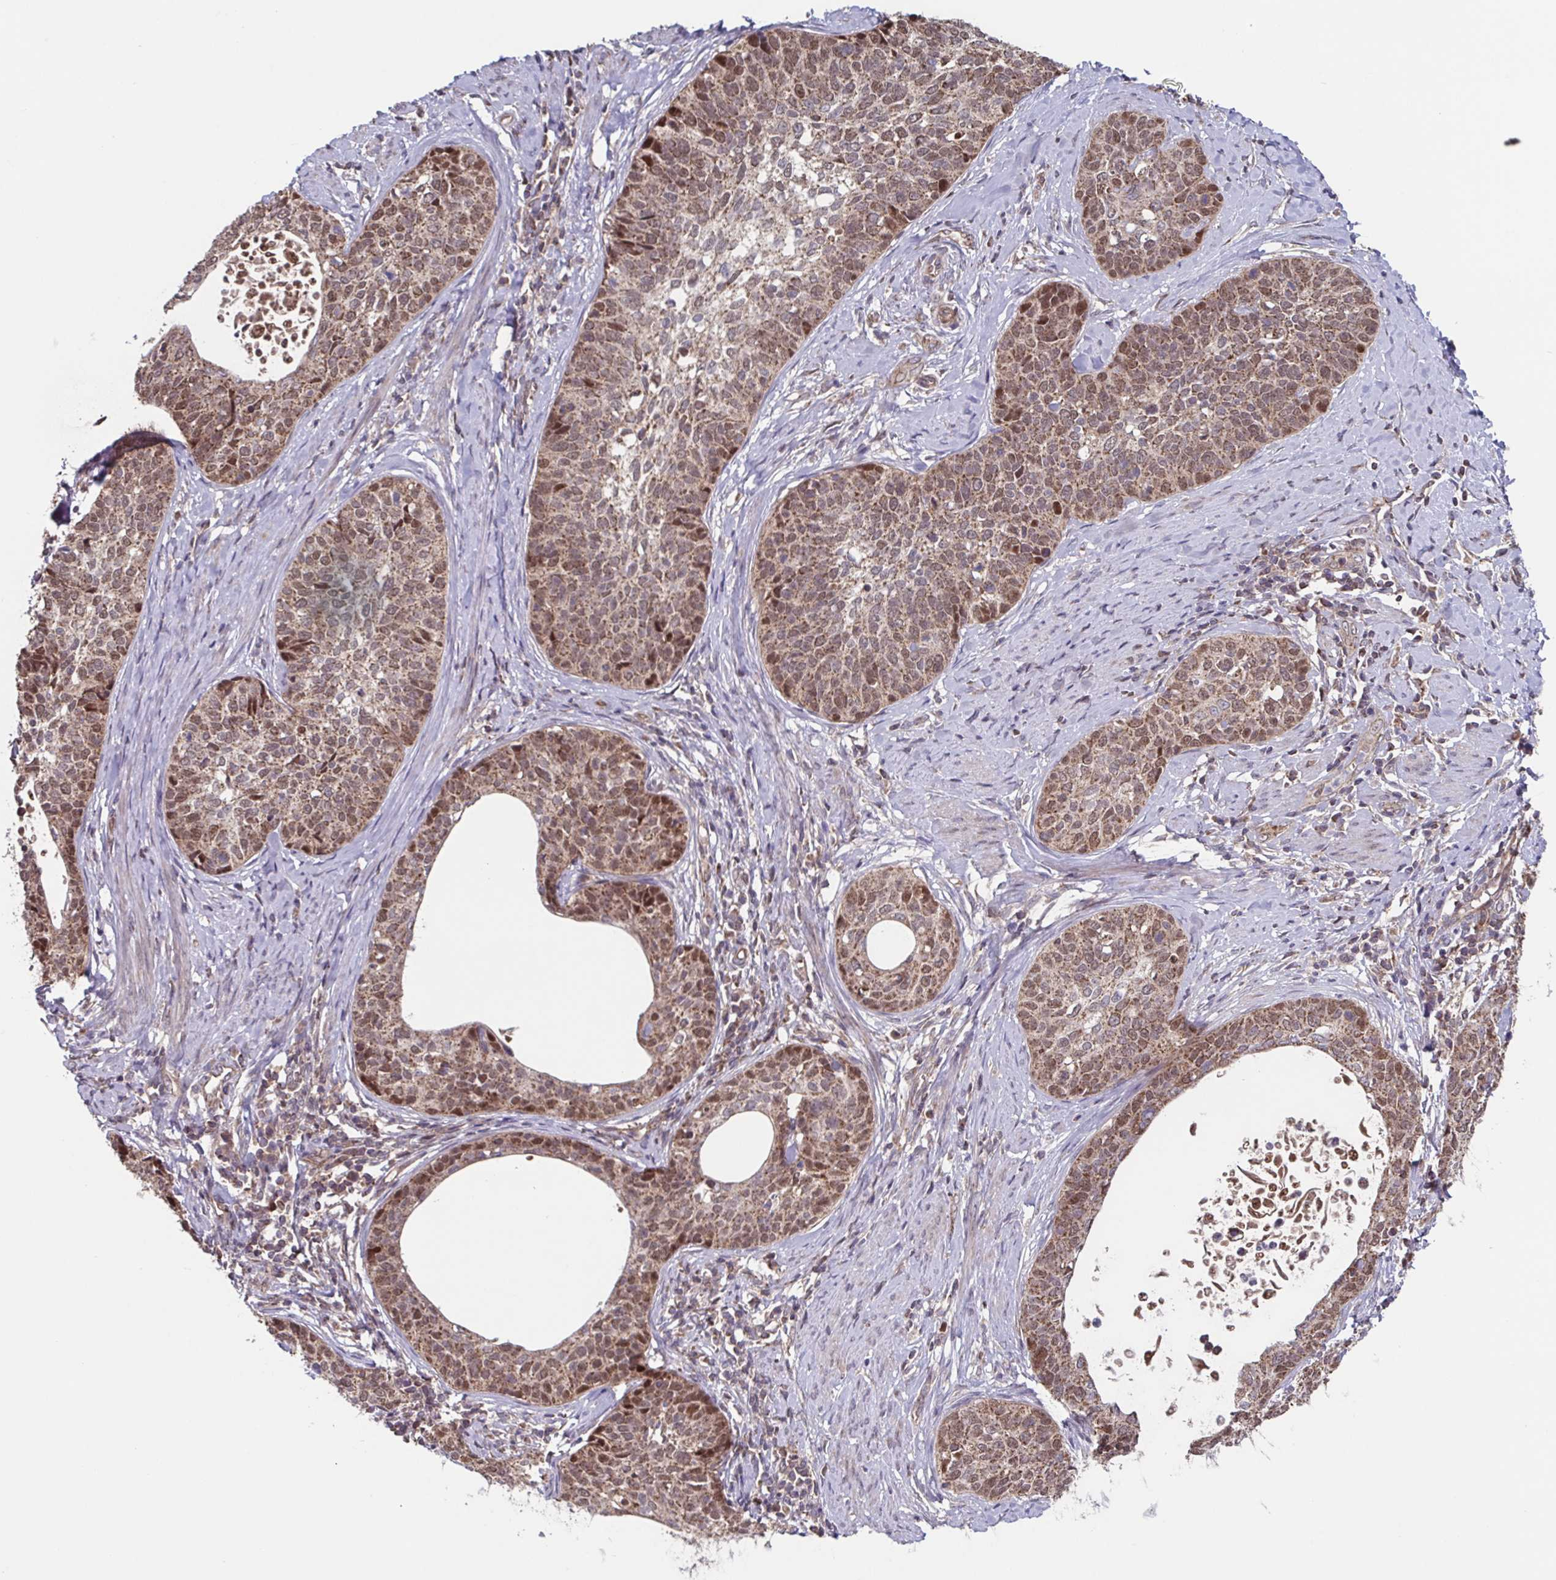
{"staining": {"intensity": "moderate", "quantity": ">75%", "location": "cytoplasmic/membranous"}, "tissue": "cervical cancer", "cell_type": "Tumor cells", "image_type": "cancer", "snomed": [{"axis": "morphology", "description": "Squamous cell carcinoma, NOS"}, {"axis": "topography", "description": "Cervix"}], "caption": "The immunohistochemical stain labels moderate cytoplasmic/membranous expression in tumor cells of cervical cancer (squamous cell carcinoma) tissue.", "gene": "TTC19", "patient": {"sex": "female", "age": 69}}